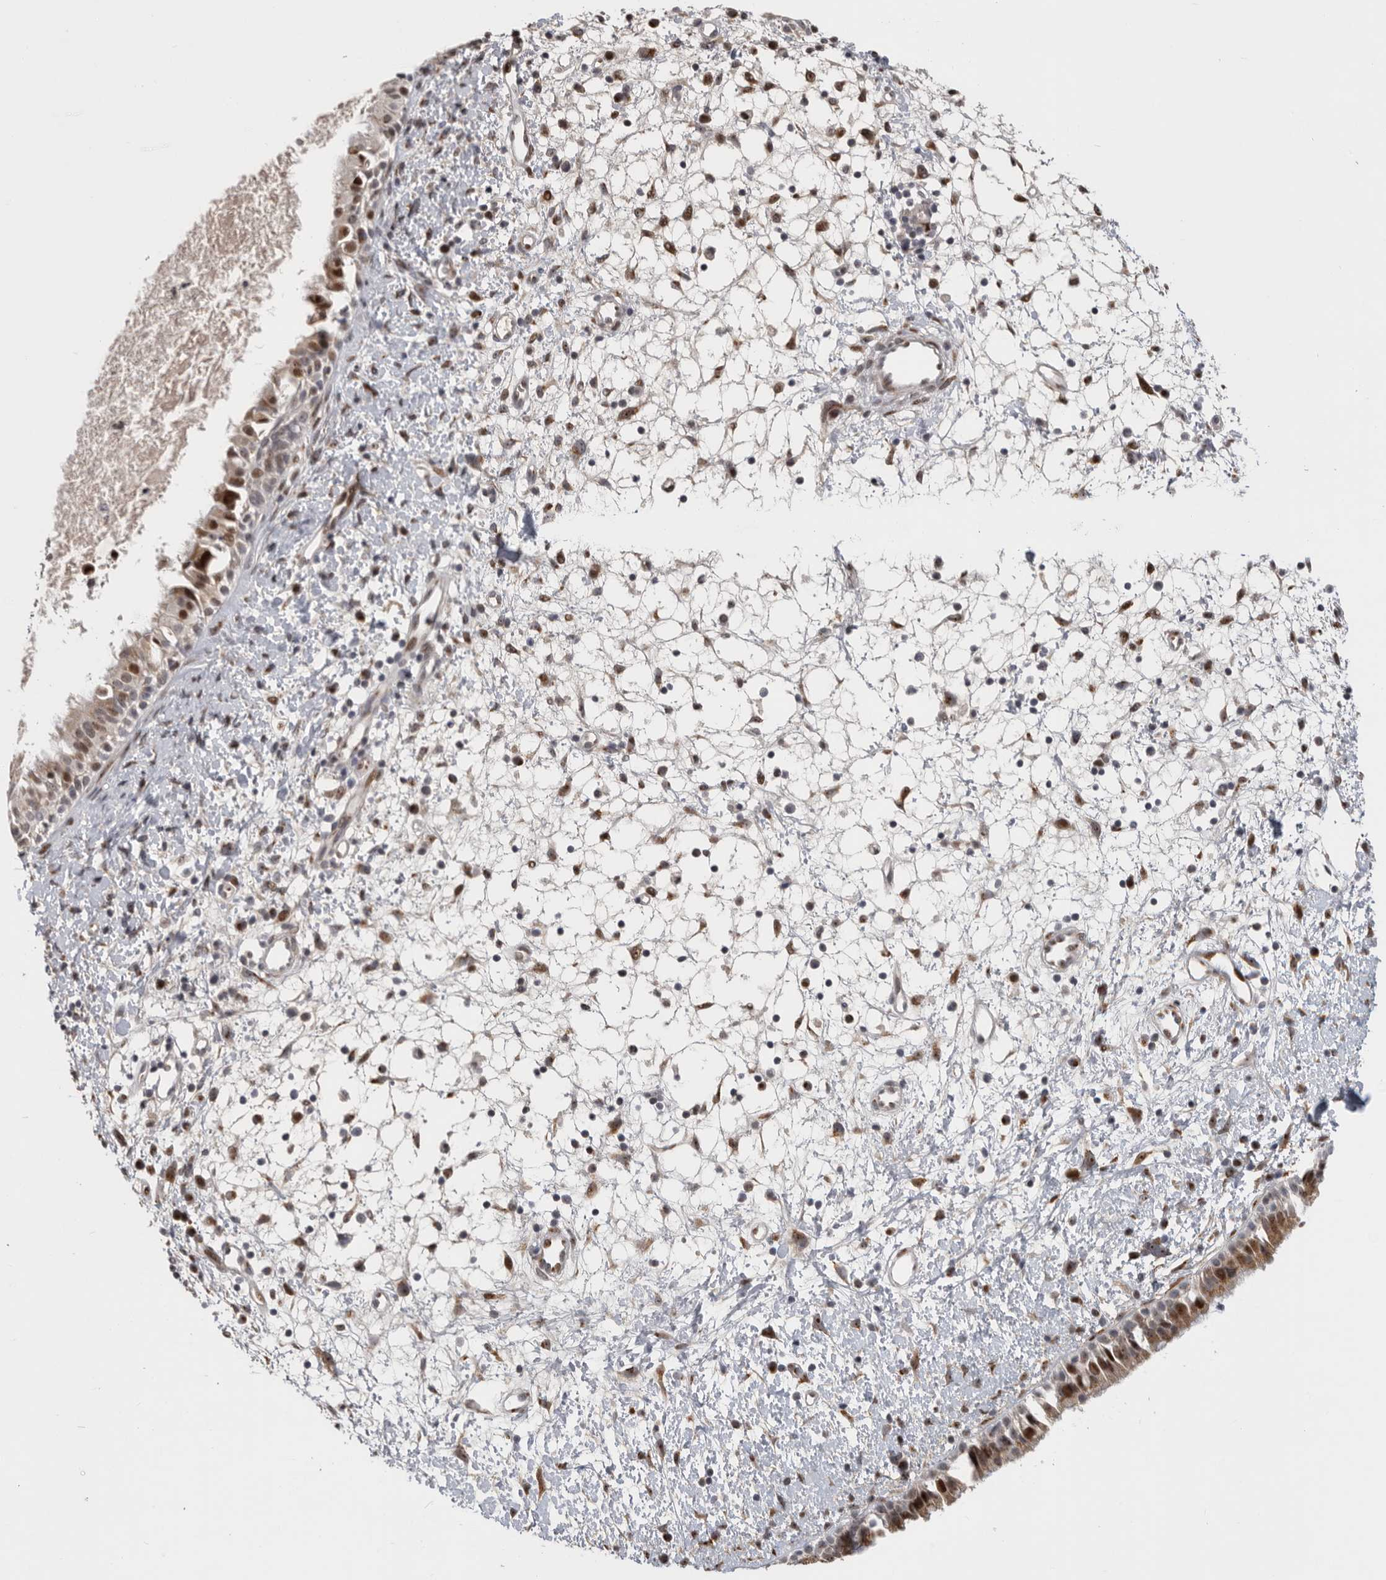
{"staining": {"intensity": "moderate", "quantity": ">75%", "location": "cytoplasmic/membranous,nuclear"}, "tissue": "nasopharynx", "cell_type": "Respiratory epithelial cells", "image_type": "normal", "snomed": [{"axis": "morphology", "description": "Normal tissue, NOS"}, {"axis": "topography", "description": "Nasopharynx"}], "caption": "Immunohistochemical staining of benign nasopharynx displays >75% levels of moderate cytoplasmic/membranous,nuclear protein expression in approximately >75% of respiratory epithelial cells. (Stains: DAB in brown, nuclei in blue, Microscopy: brightfield microscopy at high magnification).", "gene": "PCMTD1", "patient": {"sex": "male", "age": 22}}